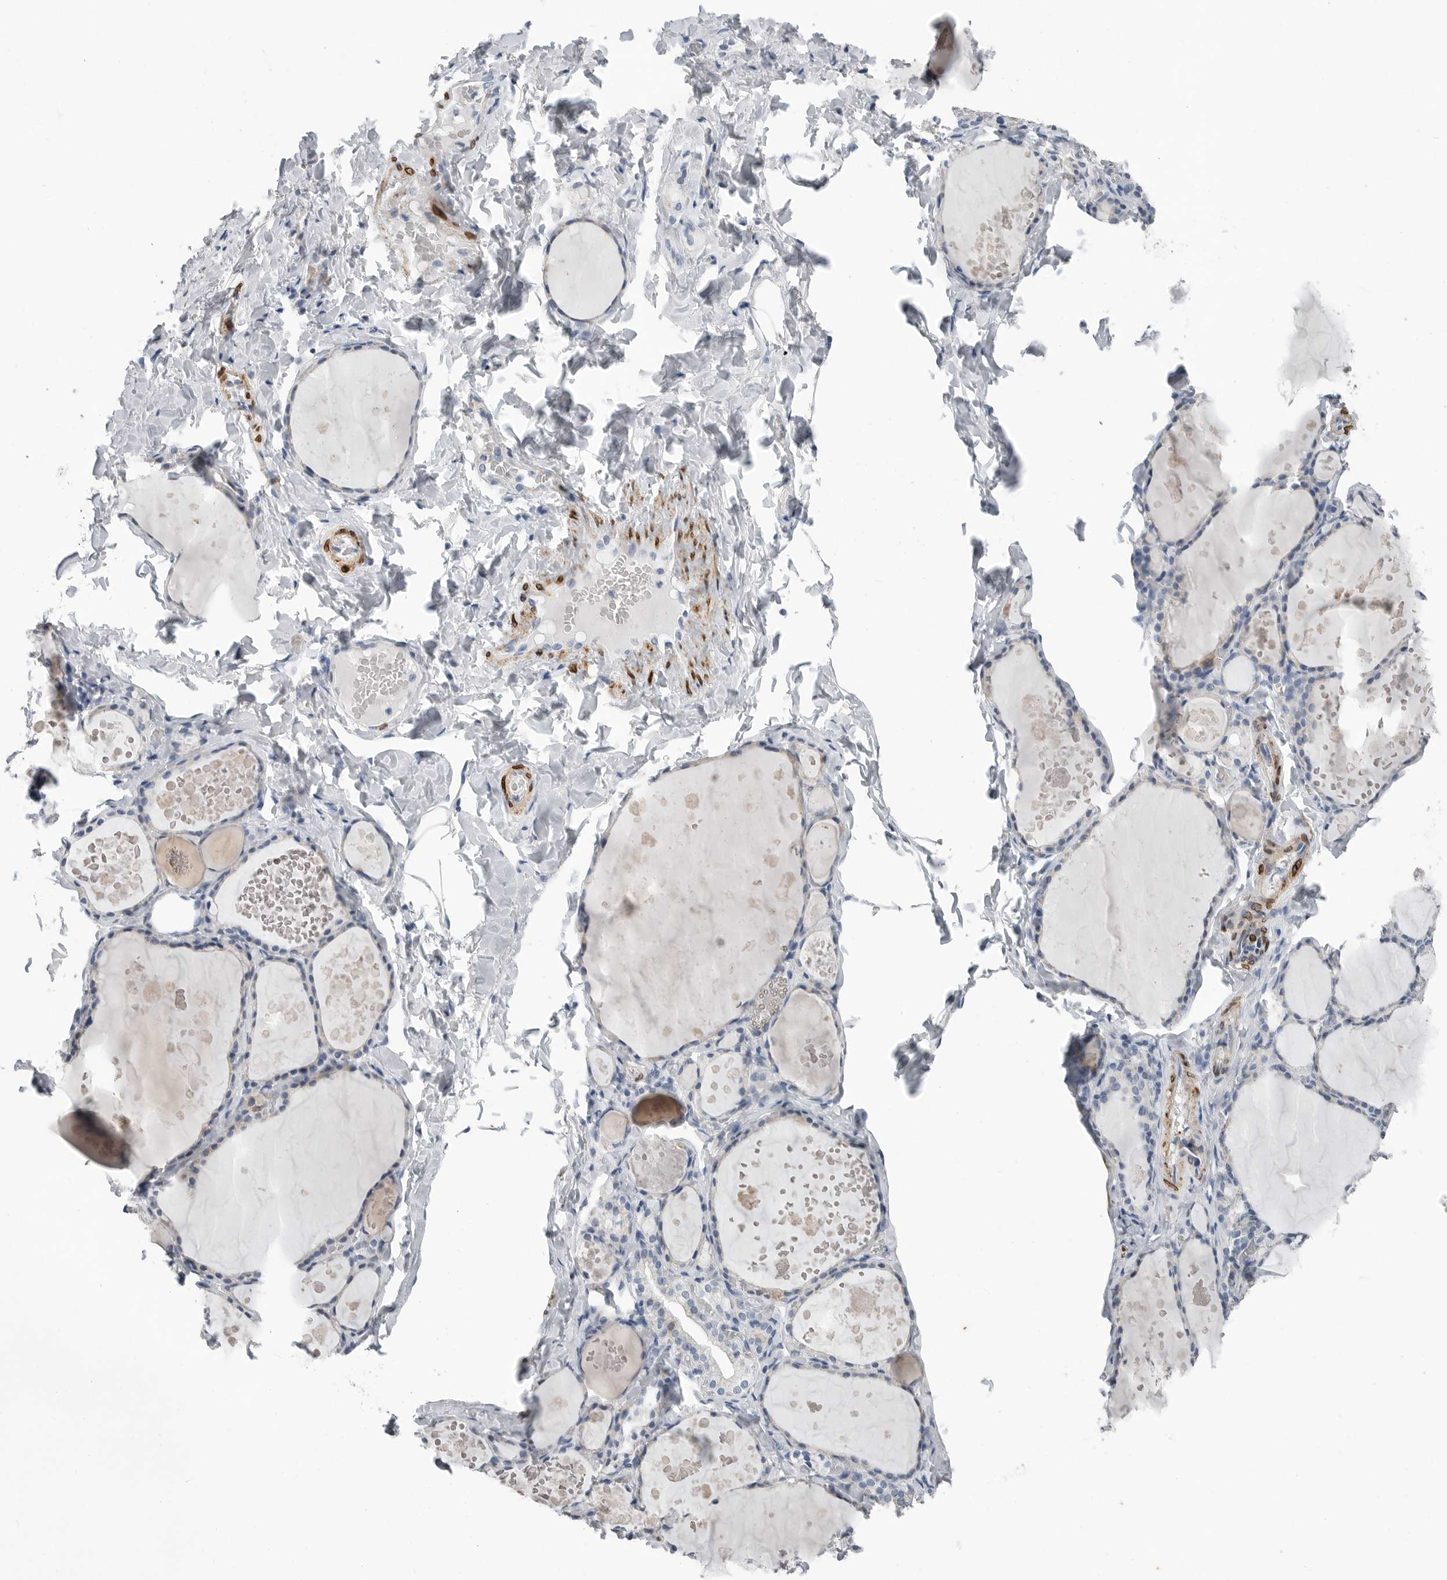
{"staining": {"intensity": "negative", "quantity": "none", "location": "none"}, "tissue": "thyroid gland", "cell_type": "Glandular cells", "image_type": "normal", "snomed": [{"axis": "morphology", "description": "Normal tissue, NOS"}, {"axis": "topography", "description": "Thyroid gland"}], "caption": "Image shows no significant protein positivity in glandular cells of unremarkable thyroid gland.", "gene": "PLN", "patient": {"sex": "male", "age": 56}}